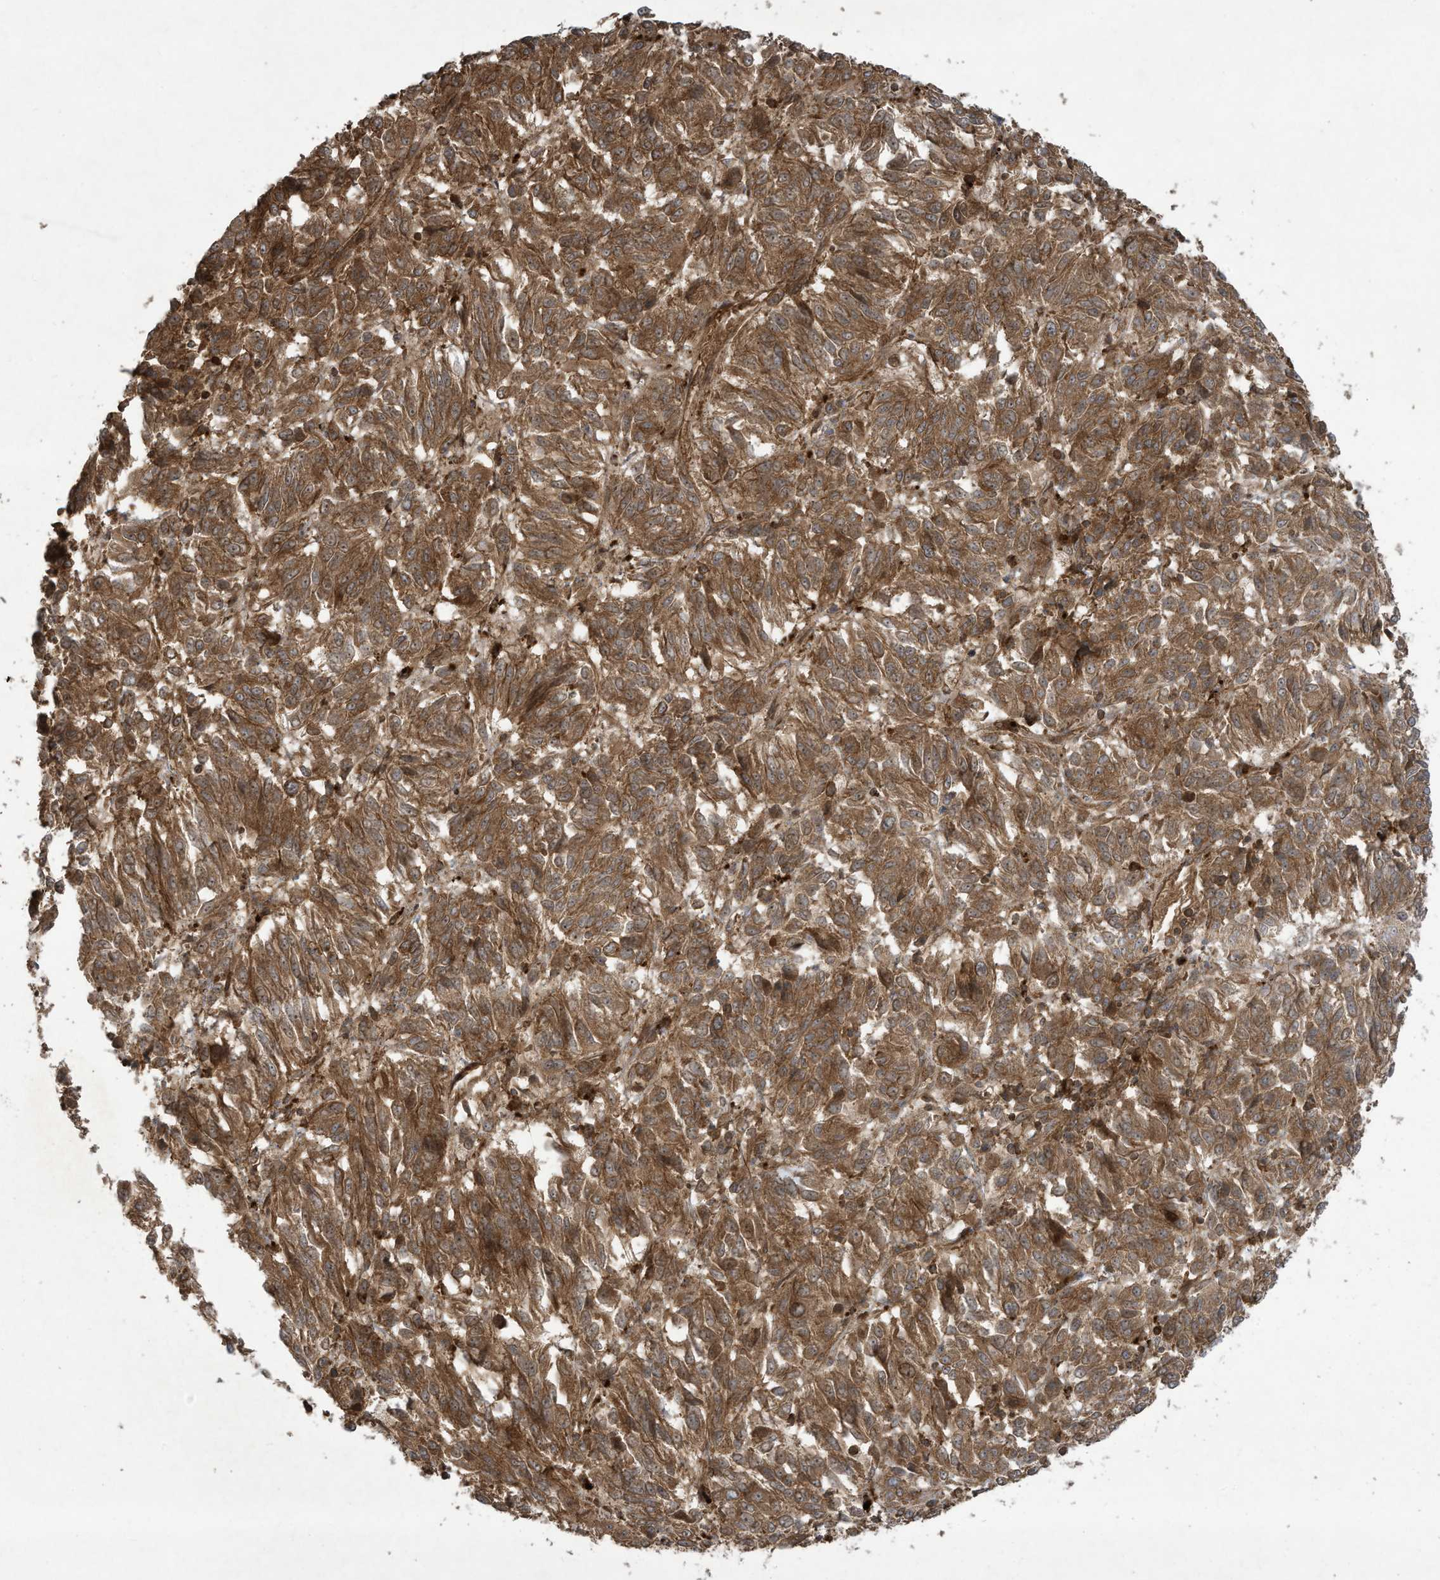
{"staining": {"intensity": "moderate", "quantity": ">75%", "location": "cytoplasmic/membranous"}, "tissue": "melanoma", "cell_type": "Tumor cells", "image_type": "cancer", "snomed": [{"axis": "morphology", "description": "Malignant melanoma, Metastatic site"}, {"axis": "topography", "description": "Lung"}], "caption": "A micrograph of melanoma stained for a protein exhibits moderate cytoplasmic/membranous brown staining in tumor cells. The staining was performed using DAB (3,3'-diaminobenzidine) to visualize the protein expression in brown, while the nuclei were stained in blue with hematoxylin (Magnification: 20x).", "gene": "DDIT4", "patient": {"sex": "male", "age": 64}}